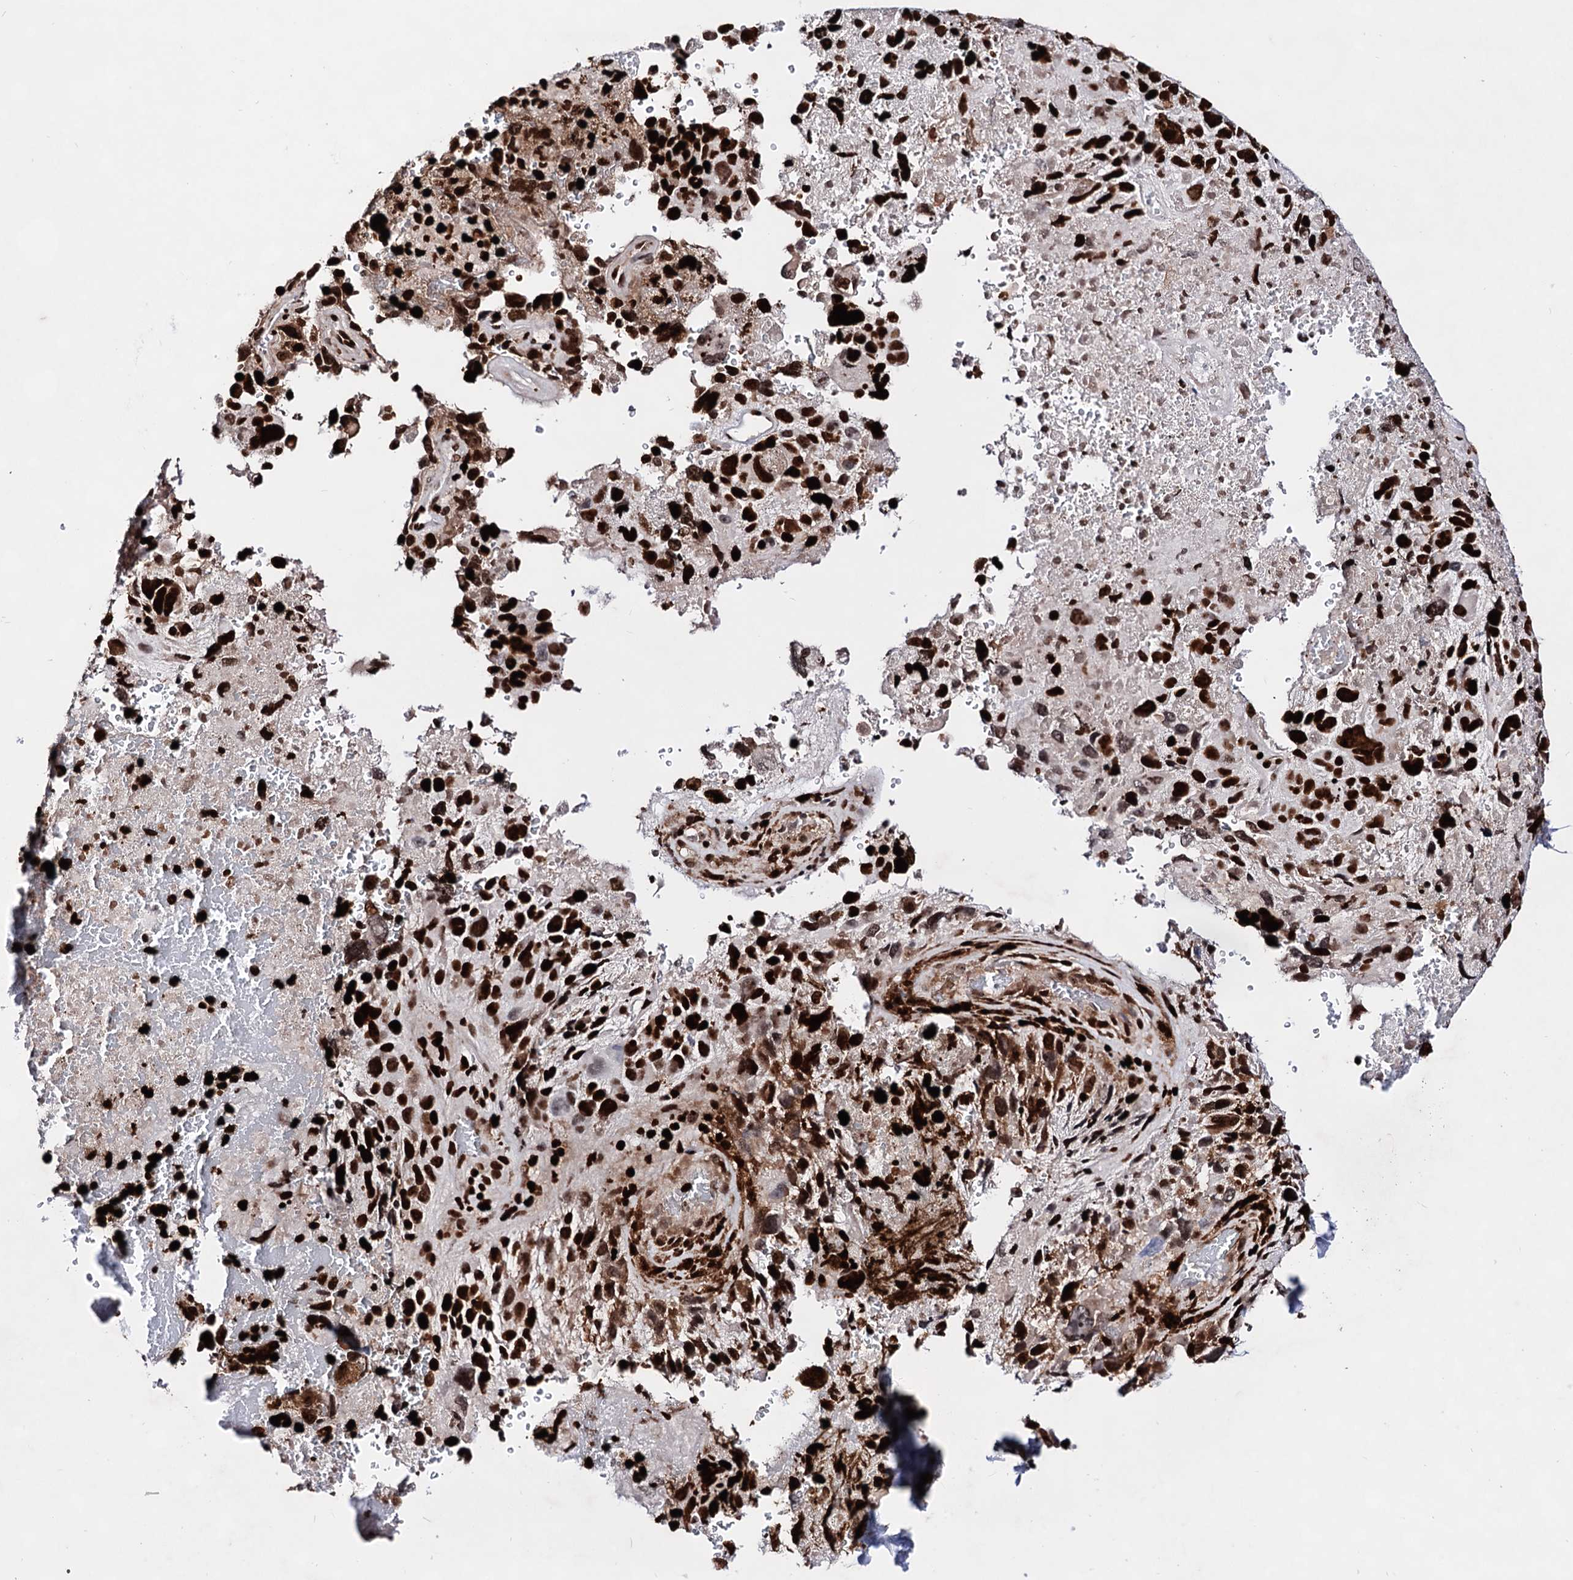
{"staining": {"intensity": "strong", "quantity": ">75%", "location": "nuclear"}, "tissue": "lung cancer", "cell_type": "Tumor cells", "image_type": "cancer", "snomed": [{"axis": "morphology", "description": "Adenocarcinoma, NOS"}, {"axis": "topography", "description": "Lung"}], "caption": "An immunohistochemistry (IHC) histopathology image of neoplastic tissue is shown. Protein staining in brown highlights strong nuclear positivity in lung cancer within tumor cells. Ihc stains the protein of interest in brown and the nuclei are stained blue.", "gene": "HMGB2", "patient": {"sex": "male", "age": 67}}